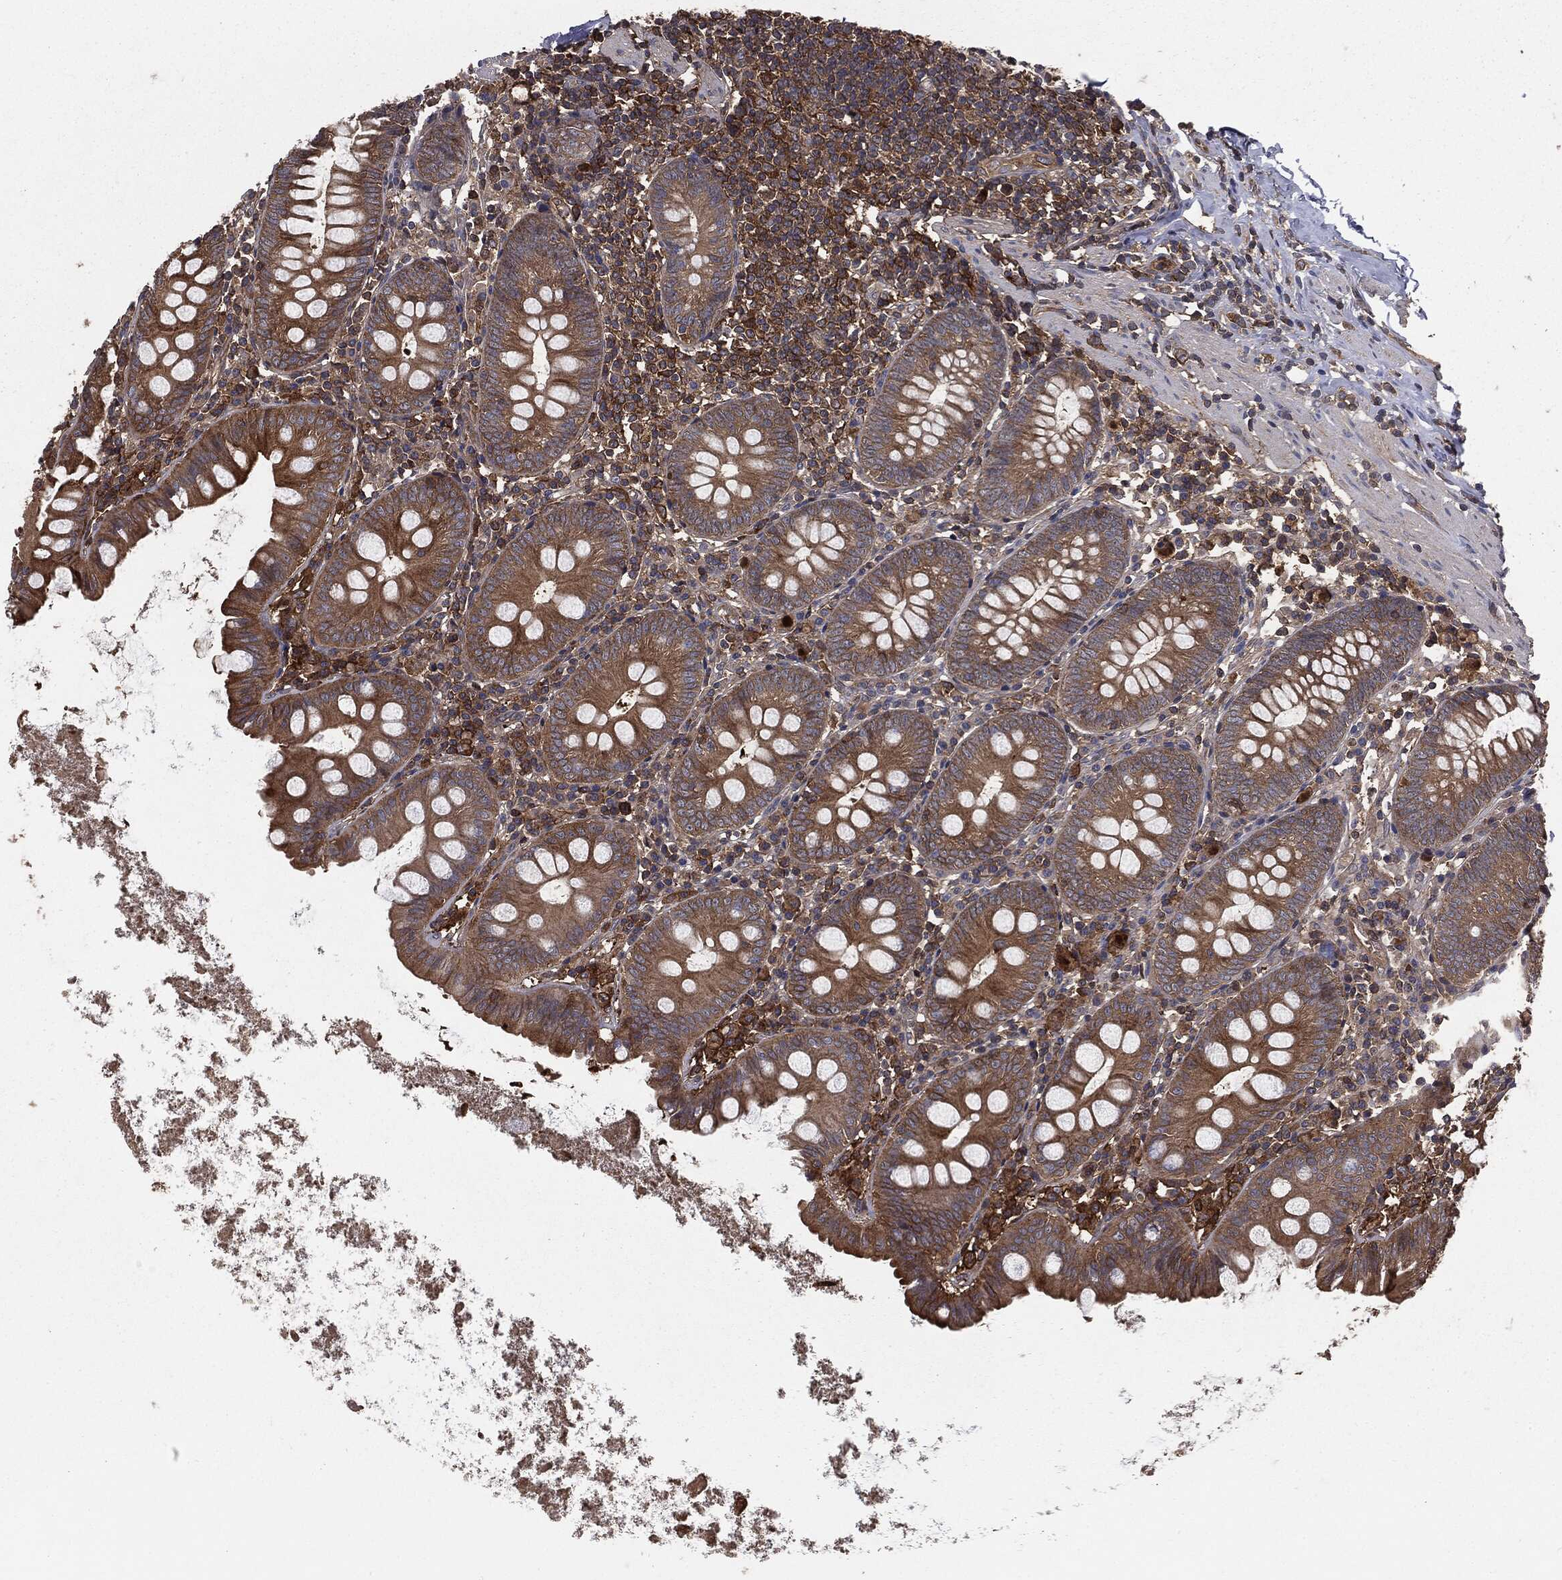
{"staining": {"intensity": "moderate", "quantity": ">75%", "location": "cytoplasmic/membranous"}, "tissue": "appendix", "cell_type": "Glandular cells", "image_type": "normal", "snomed": [{"axis": "morphology", "description": "Normal tissue, NOS"}, {"axis": "topography", "description": "Appendix"}], "caption": "Appendix stained for a protein (brown) reveals moderate cytoplasmic/membranous positive staining in about >75% of glandular cells.", "gene": "GNB5", "patient": {"sex": "female", "age": 82}}